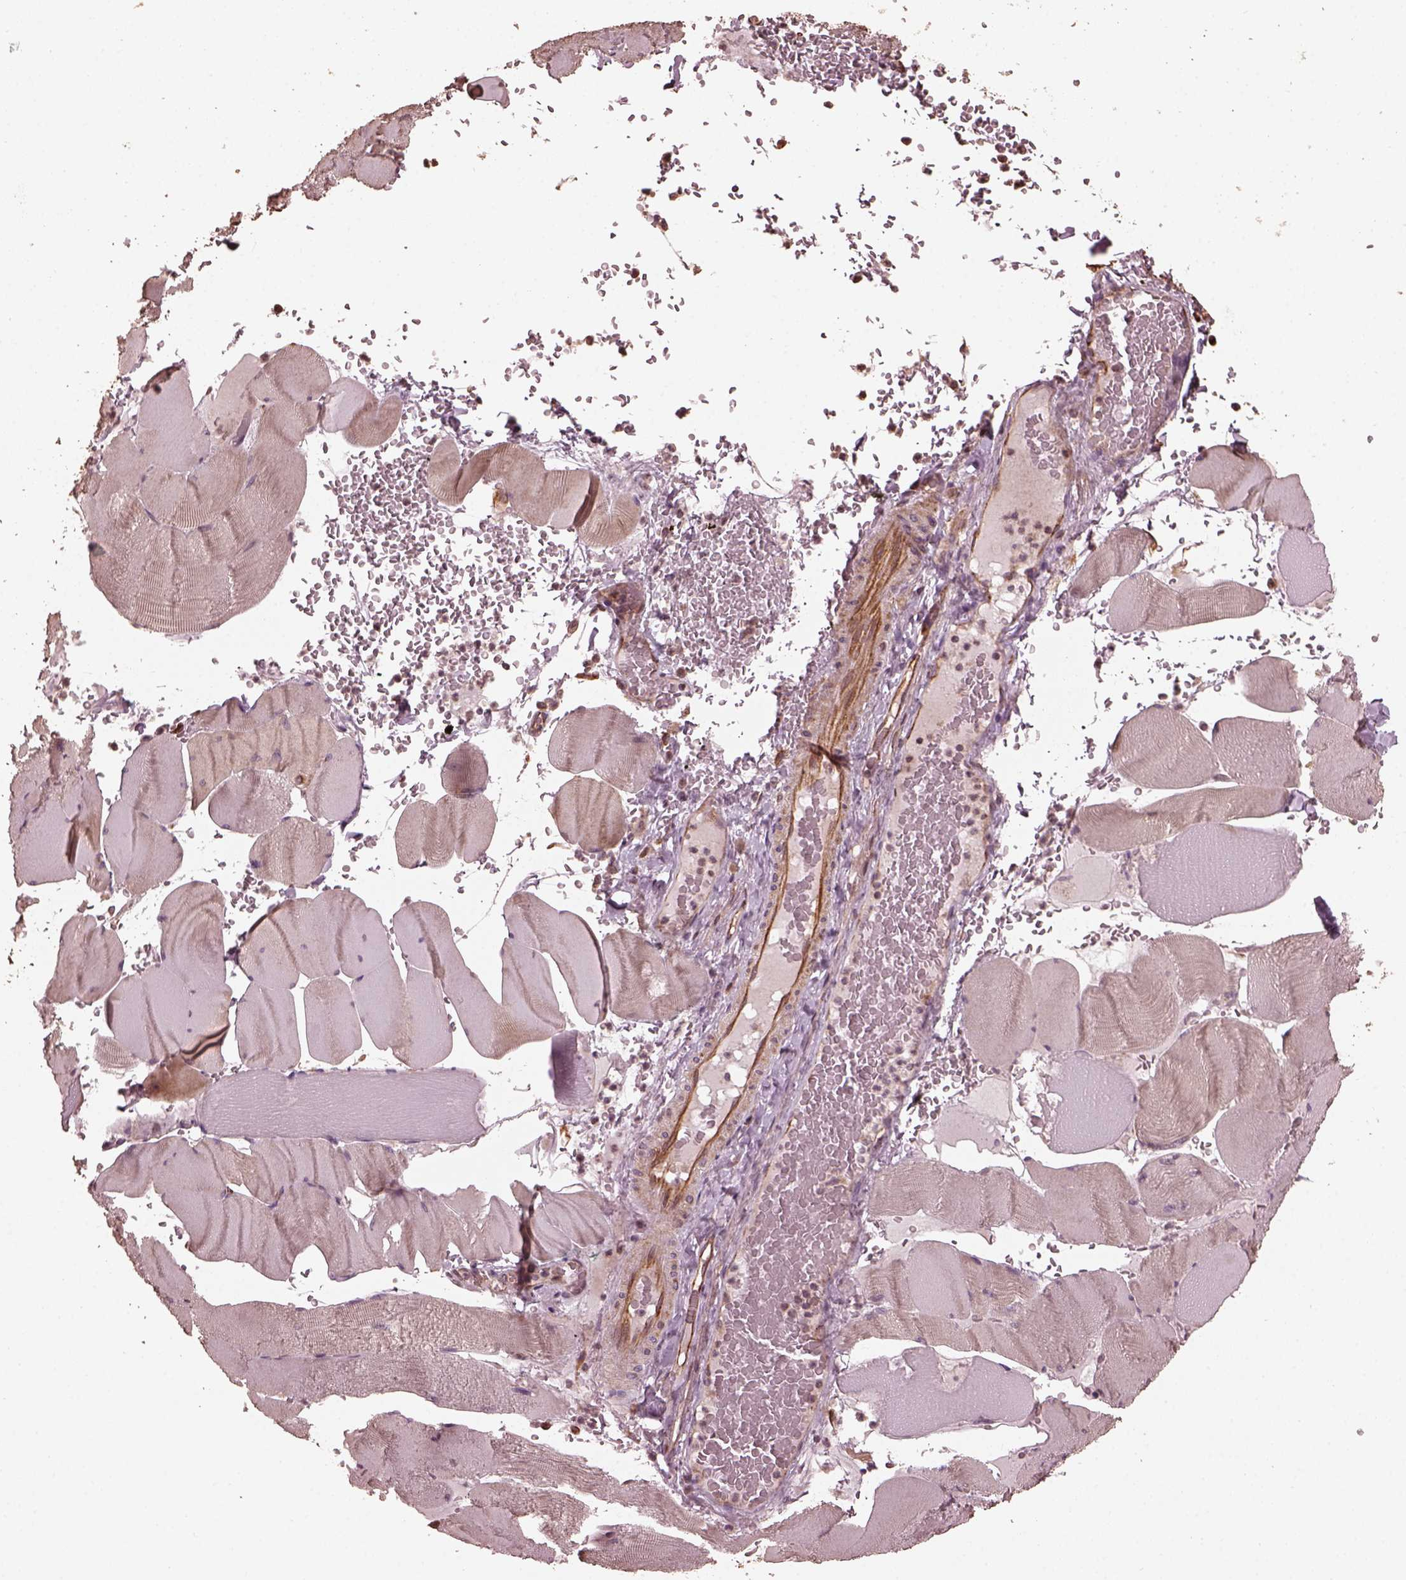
{"staining": {"intensity": "weak", "quantity": "<25%", "location": "cytoplasmic/membranous"}, "tissue": "skeletal muscle", "cell_type": "Myocytes", "image_type": "normal", "snomed": [{"axis": "morphology", "description": "Normal tissue, NOS"}, {"axis": "topography", "description": "Skeletal muscle"}], "caption": "IHC image of unremarkable skeletal muscle stained for a protein (brown), which shows no expression in myocytes. The staining was performed using DAB (3,3'-diaminobenzidine) to visualize the protein expression in brown, while the nuclei were stained in blue with hematoxylin (Magnification: 20x).", "gene": "GTPBP1", "patient": {"sex": "male", "age": 56}}